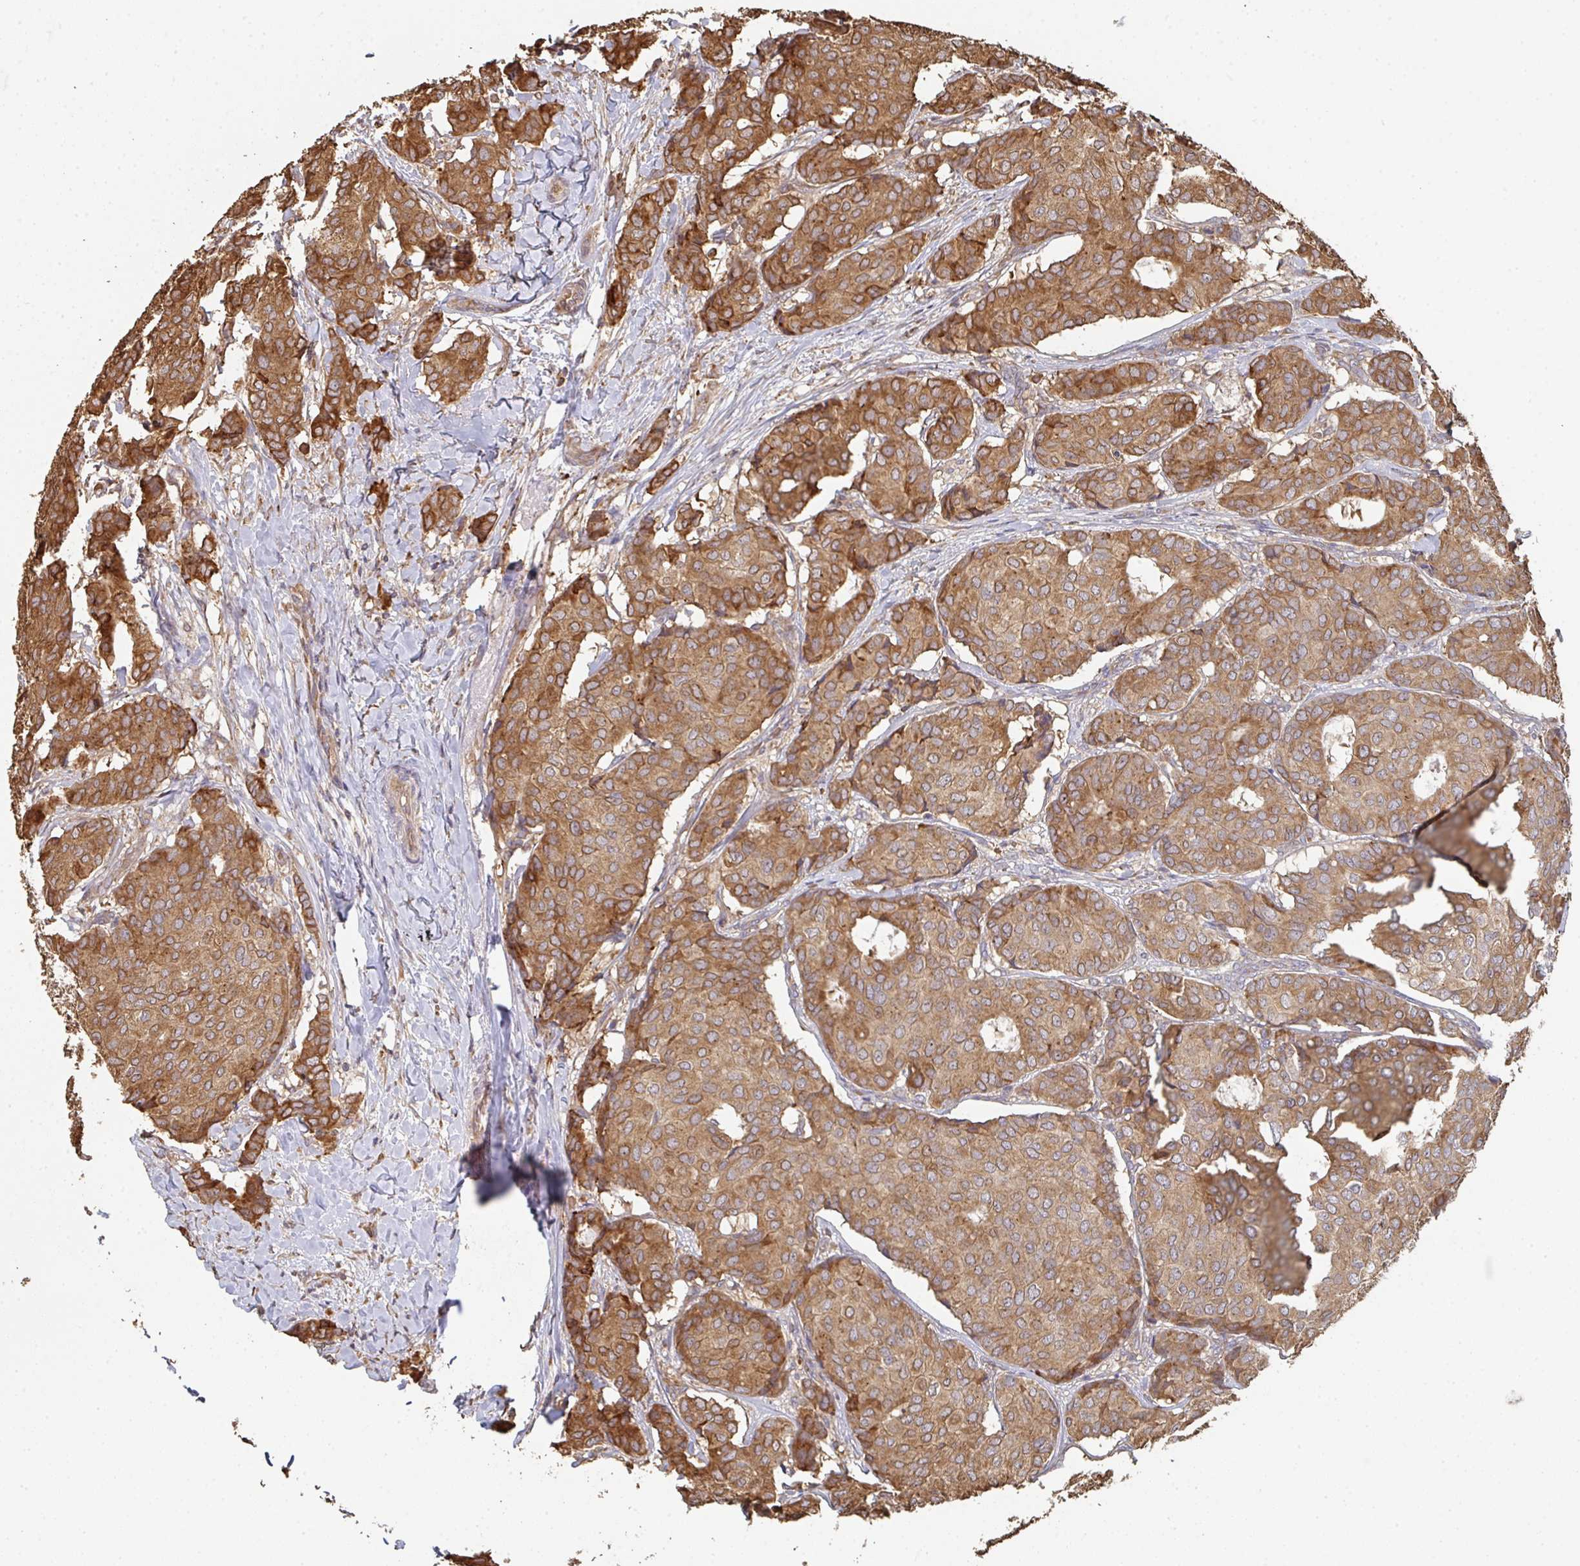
{"staining": {"intensity": "moderate", "quantity": ">75%", "location": "cytoplasmic/membranous"}, "tissue": "breast cancer", "cell_type": "Tumor cells", "image_type": "cancer", "snomed": [{"axis": "morphology", "description": "Duct carcinoma"}, {"axis": "topography", "description": "Breast"}], "caption": "Protein expression analysis of human intraductal carcinoma (breast) reveals moderate cytoplasmic/membranous expression in about >75% of tumor cells. (DAB (3,3'-diaminobenzidine) IHC with brightfield microscopy, high magnification).", "gene": "POLG", "patient": {"sex": "female", "age": 75}}